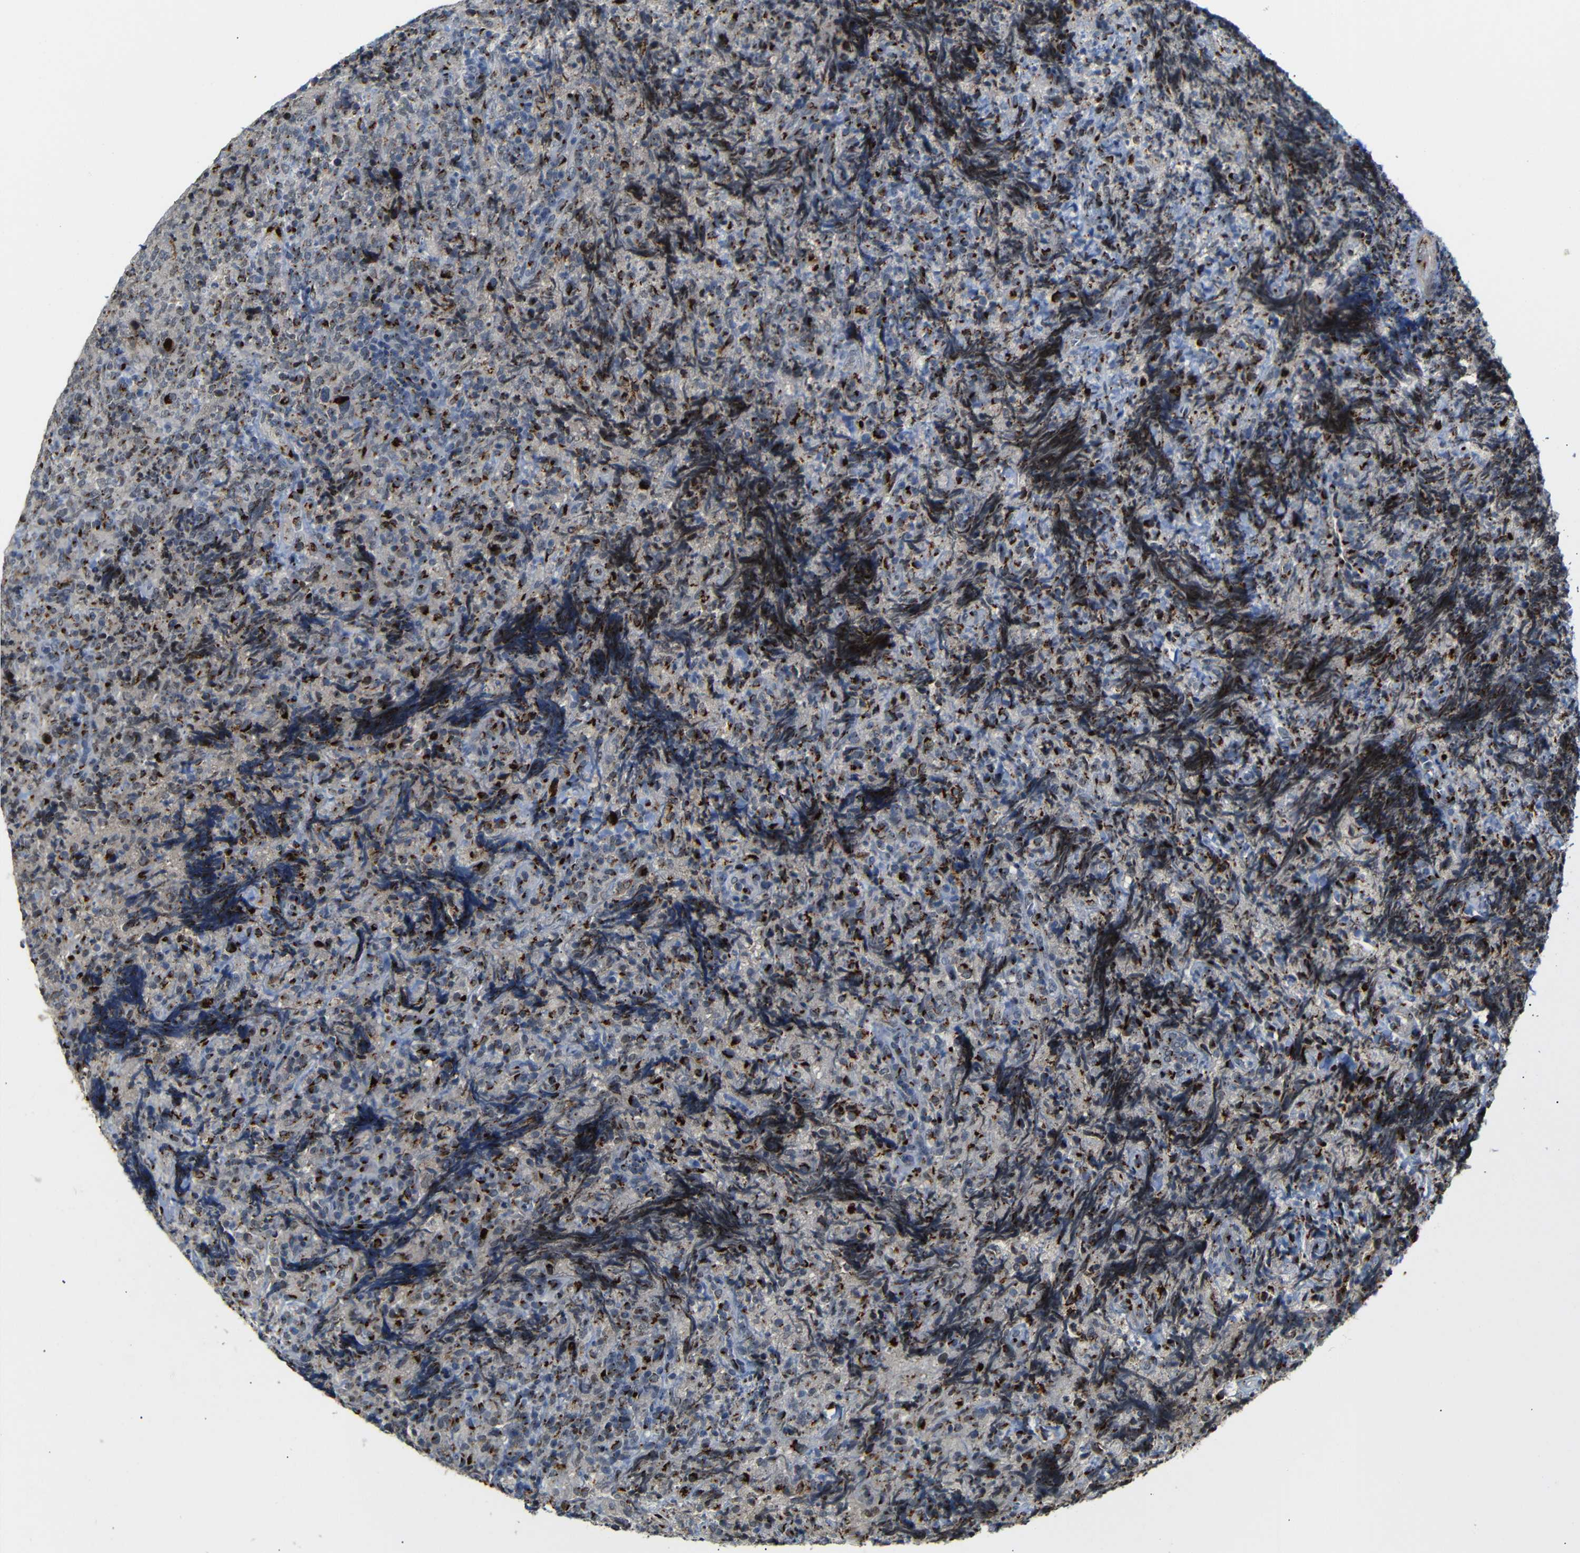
{"staining": {"intensity": "strong", "quantity": "25%-75%", "location": "cytoplasmic/membranous"}, "tissue": "lymphoma", "cell_type": "Tumor cells", "image_type": "cancer", "snomed": [{"axis": "morphology", "description": "Malignant lymphoma, non-Hodgkin's type, High grade"}, {"axis": "topography", "description": "Tonsil"}], "caption": "Immunohistochemical staining of lymphoma displays strong cytoplasmic/membranous protein staining in approximately 25%-75% of tumor cells.", "gene": "TGOLN2", "patient": {"sex": "female", "age": 36}}